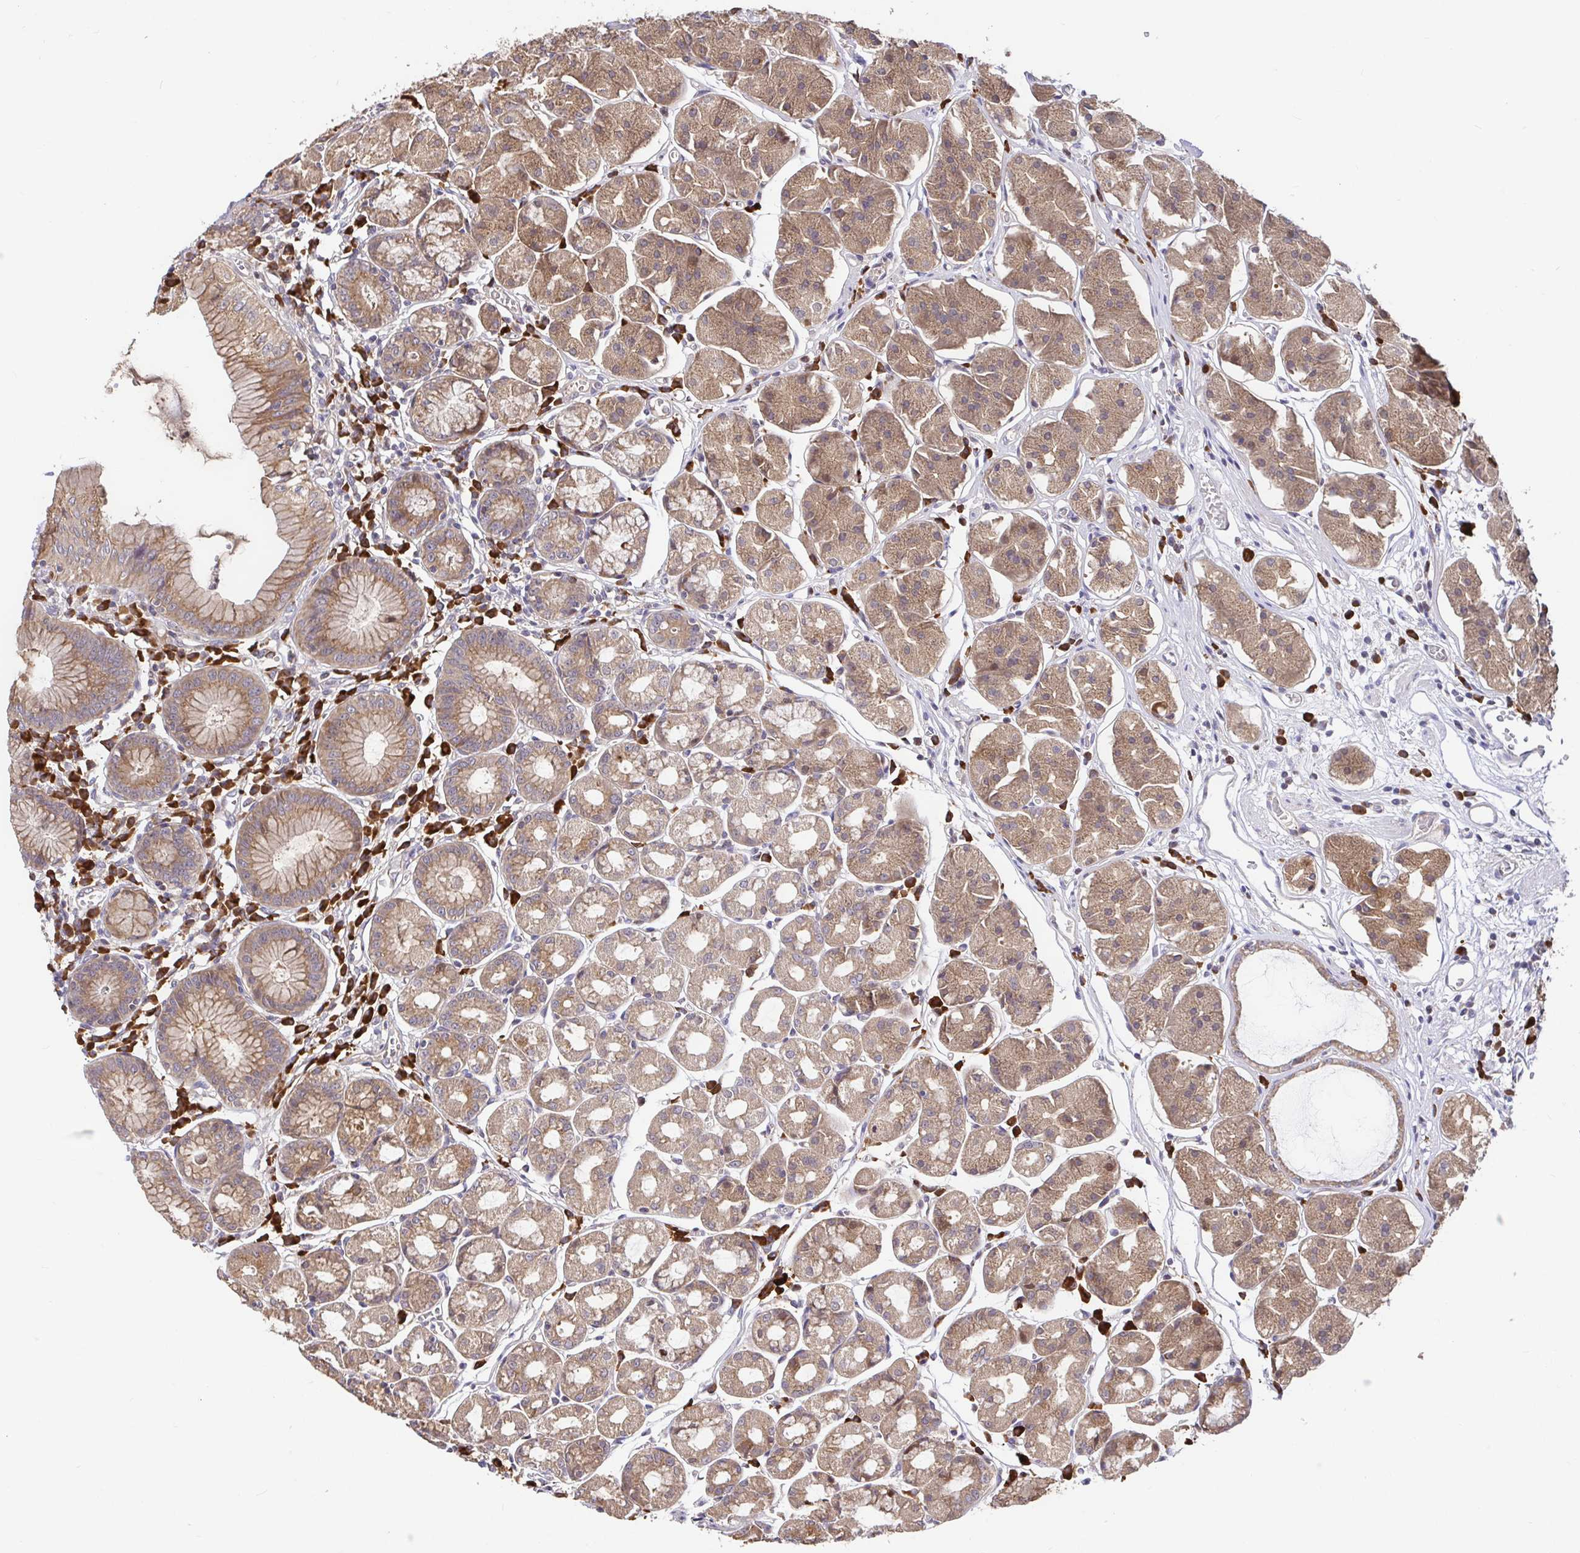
{"staining": {"intensity": "moderate", "quantity": ">75%", "location": "cytoplasmic/membranous"}, "tissue": "stomach", "cell_type": "Glandular cells", "image_type": "normal", "snomed": [{"axis": "morphology", "description": "Normal tissue, NOS"}, {"axis": "topography", "description": "Stomach"}], "caption": "This image shows IHC staining of normal stomach, with medium moderate cytoplasmic/membranous staining in about >75% of glandular cells.", "gene": "ELP1", "patient": {"sex": "male", "age": 55}}